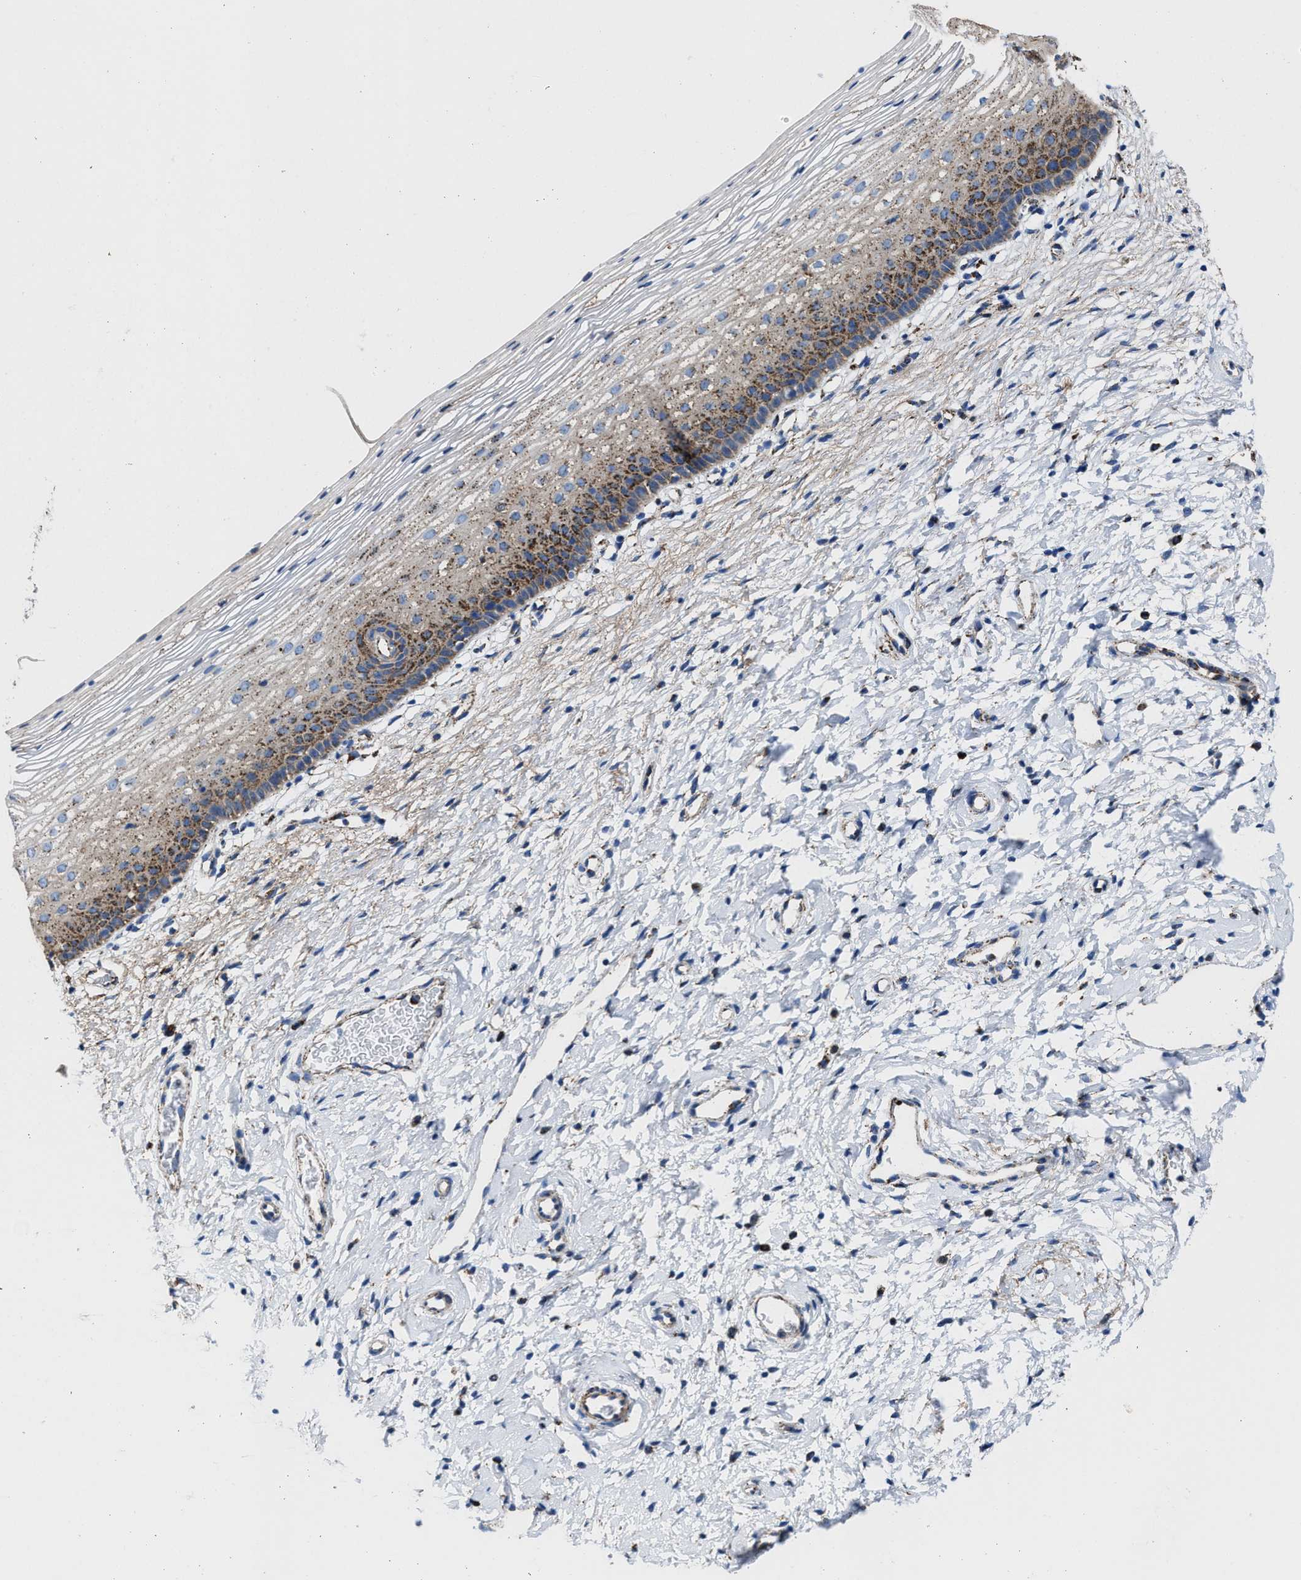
{"staining": {"intensity": "moderate", "quantity": "<25%", "location": "cytoplasmic/membranous"}, "tissue": "cervix", "cell_type": "Glandular cells", "image_type": "normal", "snomed": [{"axis": "morphology", "description": "Normal tissue, NOS"}, {"axis": "topography", "description": "Cervix"}], "caption": "This image demonstrates immunohistochemistry staining of normal cervix, with low moderate cytoplasmic/membranous expression in approximately <25% of glandular cells.", "gene": "ALDH1B1", "patient": {"sex": "female", "age": 72}}